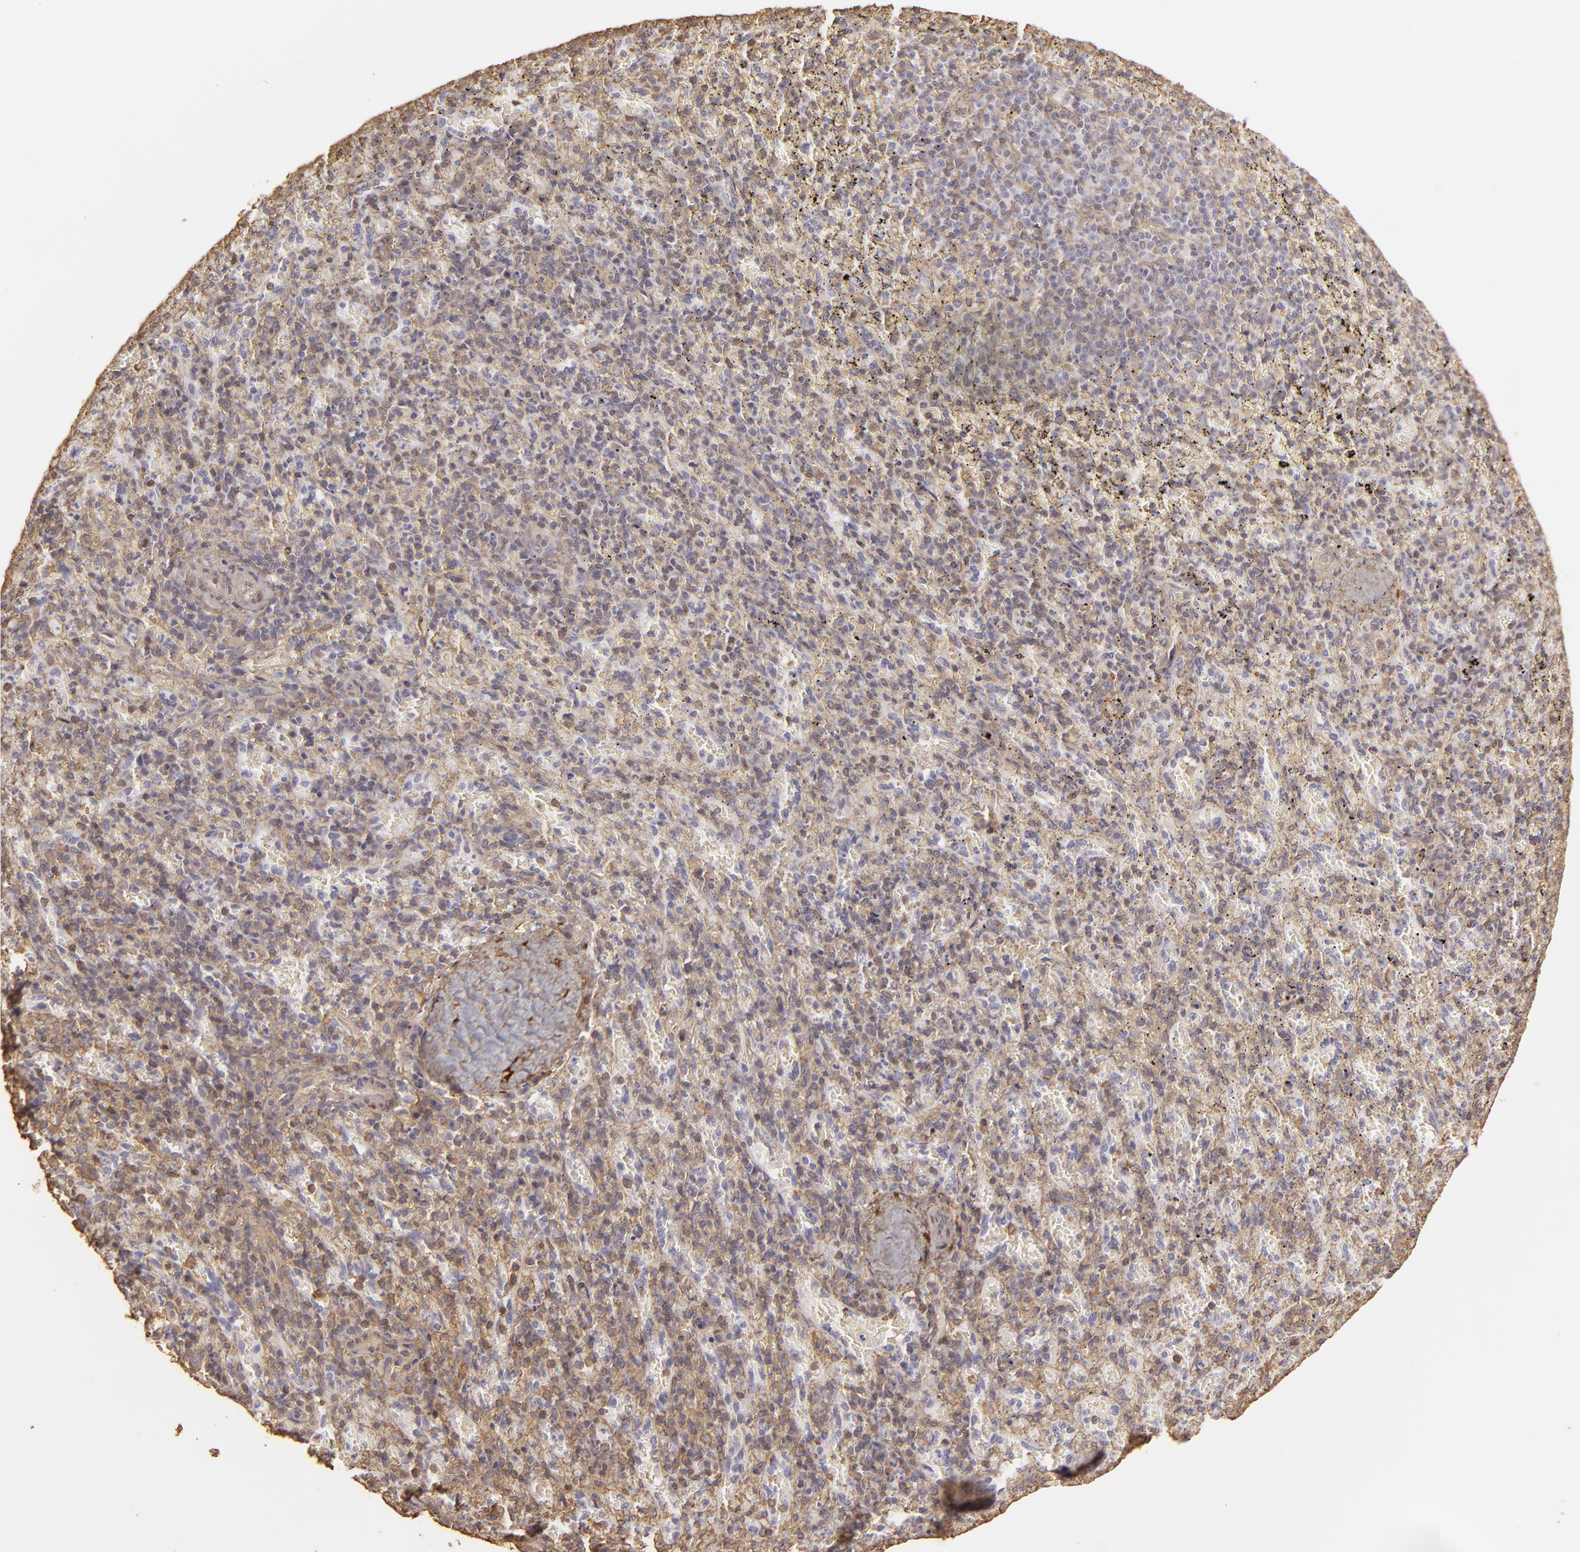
{"staining": {"intensity": "negative", "quantity": "none", "location": "none"}, "tissue": "spleen", "cell_type": "Cells in red pulp", "image_type": "normal", "snomed": [{"axis": "morphology", "description": "Normal tissue, NOS"}, {"axis": "topography", "description": "Spleen"}], "caption": "This is an IHC histopathology image of normal human spleen. There is no staining in cells in red pulp.", "gene": "HSPB6", "patient": {"sex": "female", "age": 50}}